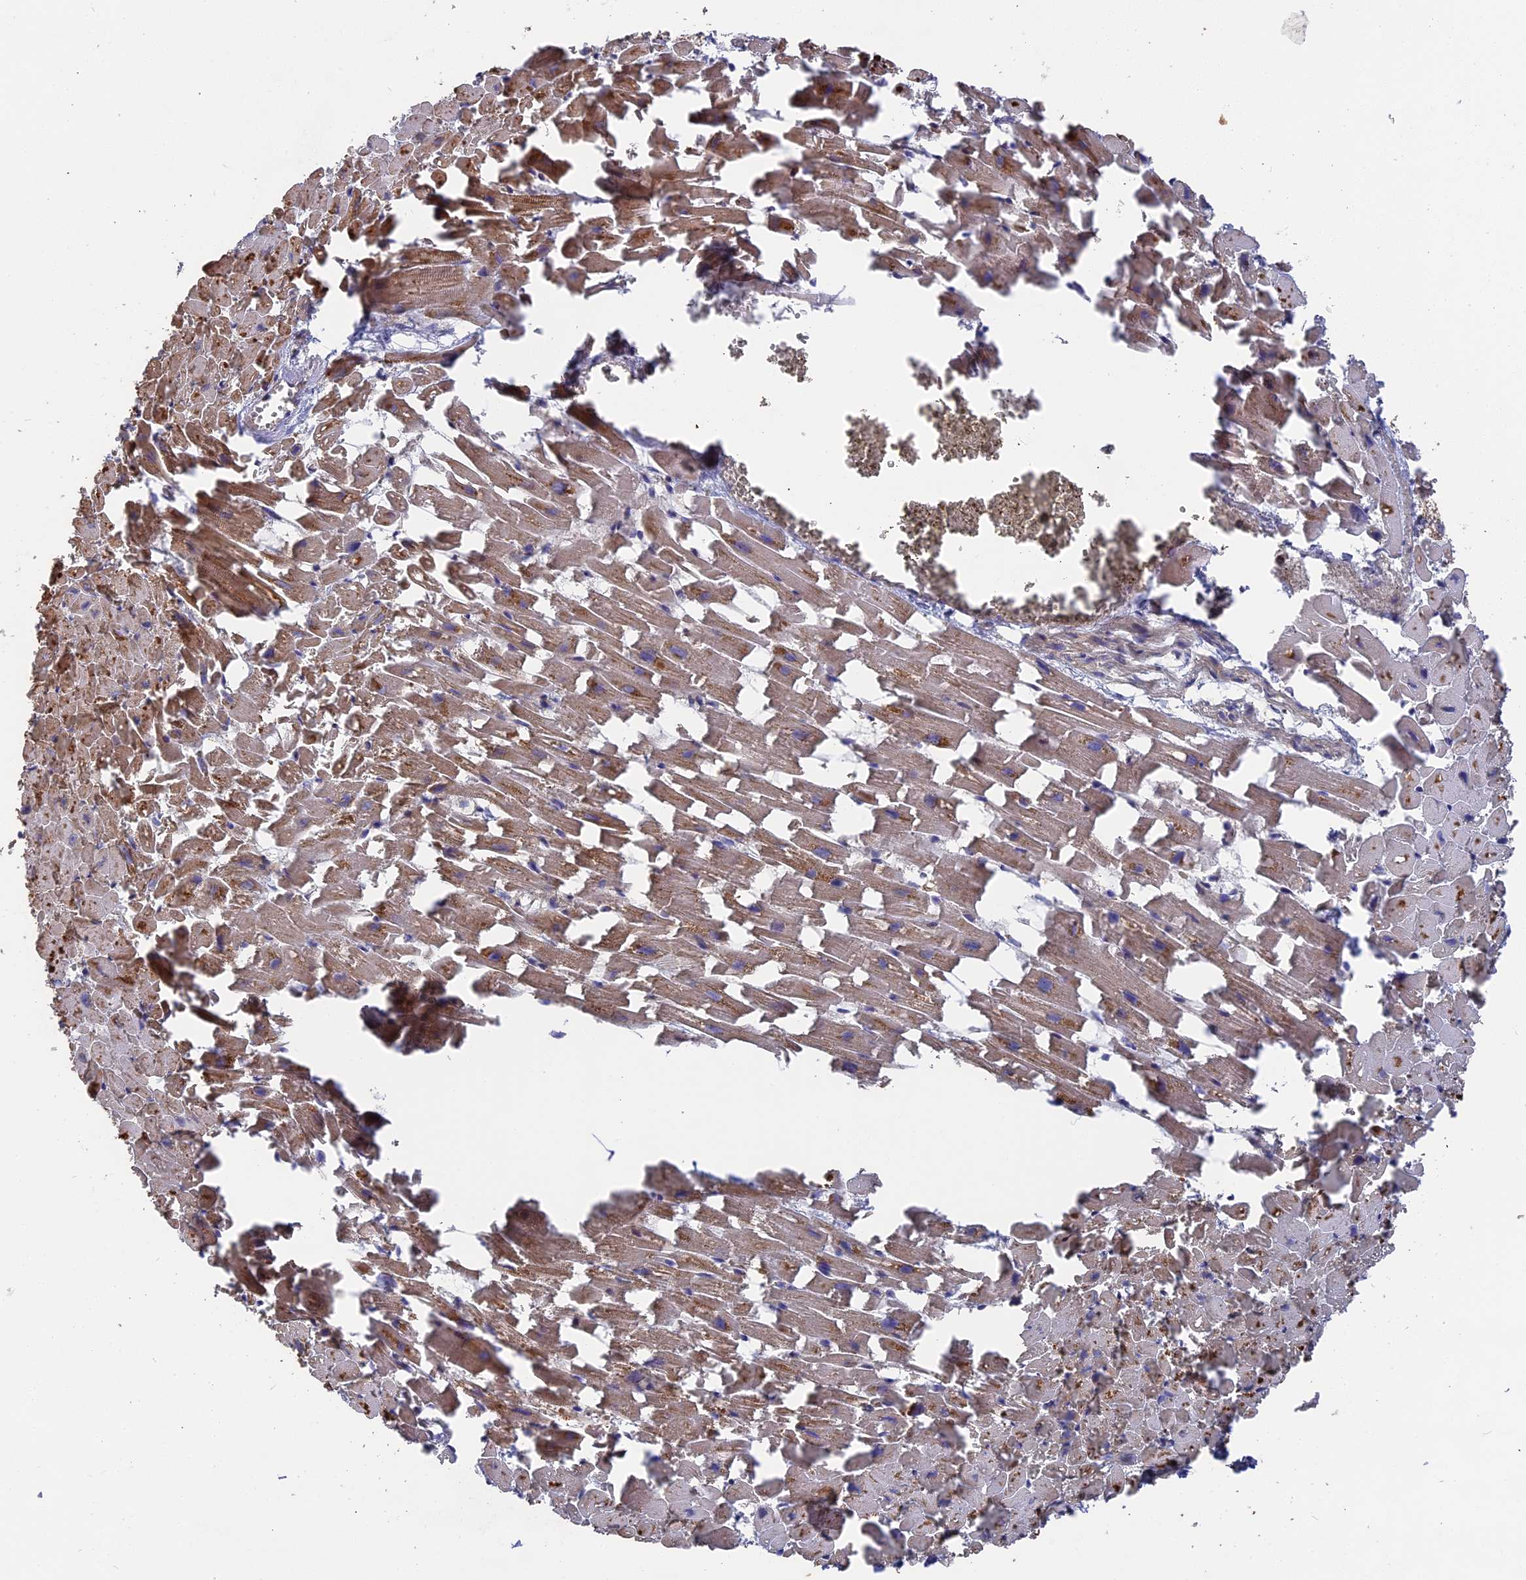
{"staining": {"intensity": "moderate", "quantity": ">75%", "location": "cytoplasmic/membranous"}, "tissue": "heart muscle", "cell_type": "Cardiomyocytes", "image_type": "normal", "snomed": [{"axis": "morphology", "description": "Normal tissue, NOS"}, {"axis": "topography", "description": "Heart"}], "caption": "Cardiomyocytes reveal moderate cytoplasmic/membranous positivity in approximately >75% of cells in unremarkable heart muscle. The staining was performed using DAB, with brown indicating positive protein expression. Nuclei are stained blue with hematoxylin.", "gene": "TELO2", "patient": {"sex": "female", "age": 64}}